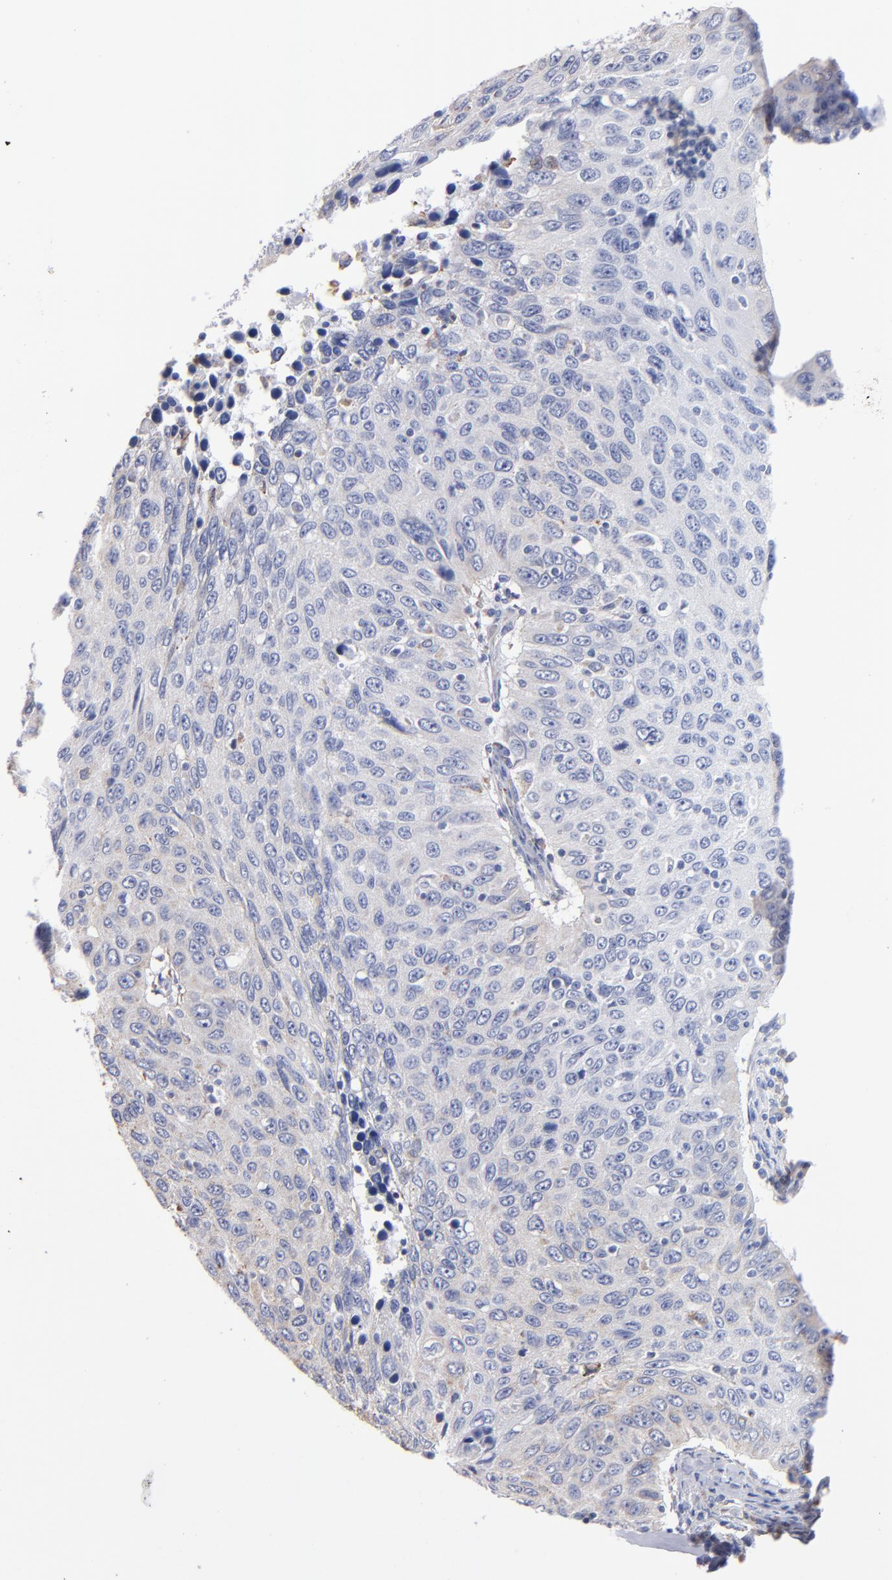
{"staining": {"intensity": "negative", "quantity": "none", "location": "none"}, "tissue": "cervical cancer", "cell_type": "Tumor cells", "image_type": "cancer", "snomed": [{"axis": "morphology", "description": "Squamous cell carcinoma, NOS"}, {"axis": "topography", "description": "Cervix"}], "caption": "Immunohistochemical staining of cervical cancer shows no significant positivity in tumor cells.", "gene": "MFGE8", "patient": {"sex": "female", "age": 53}}